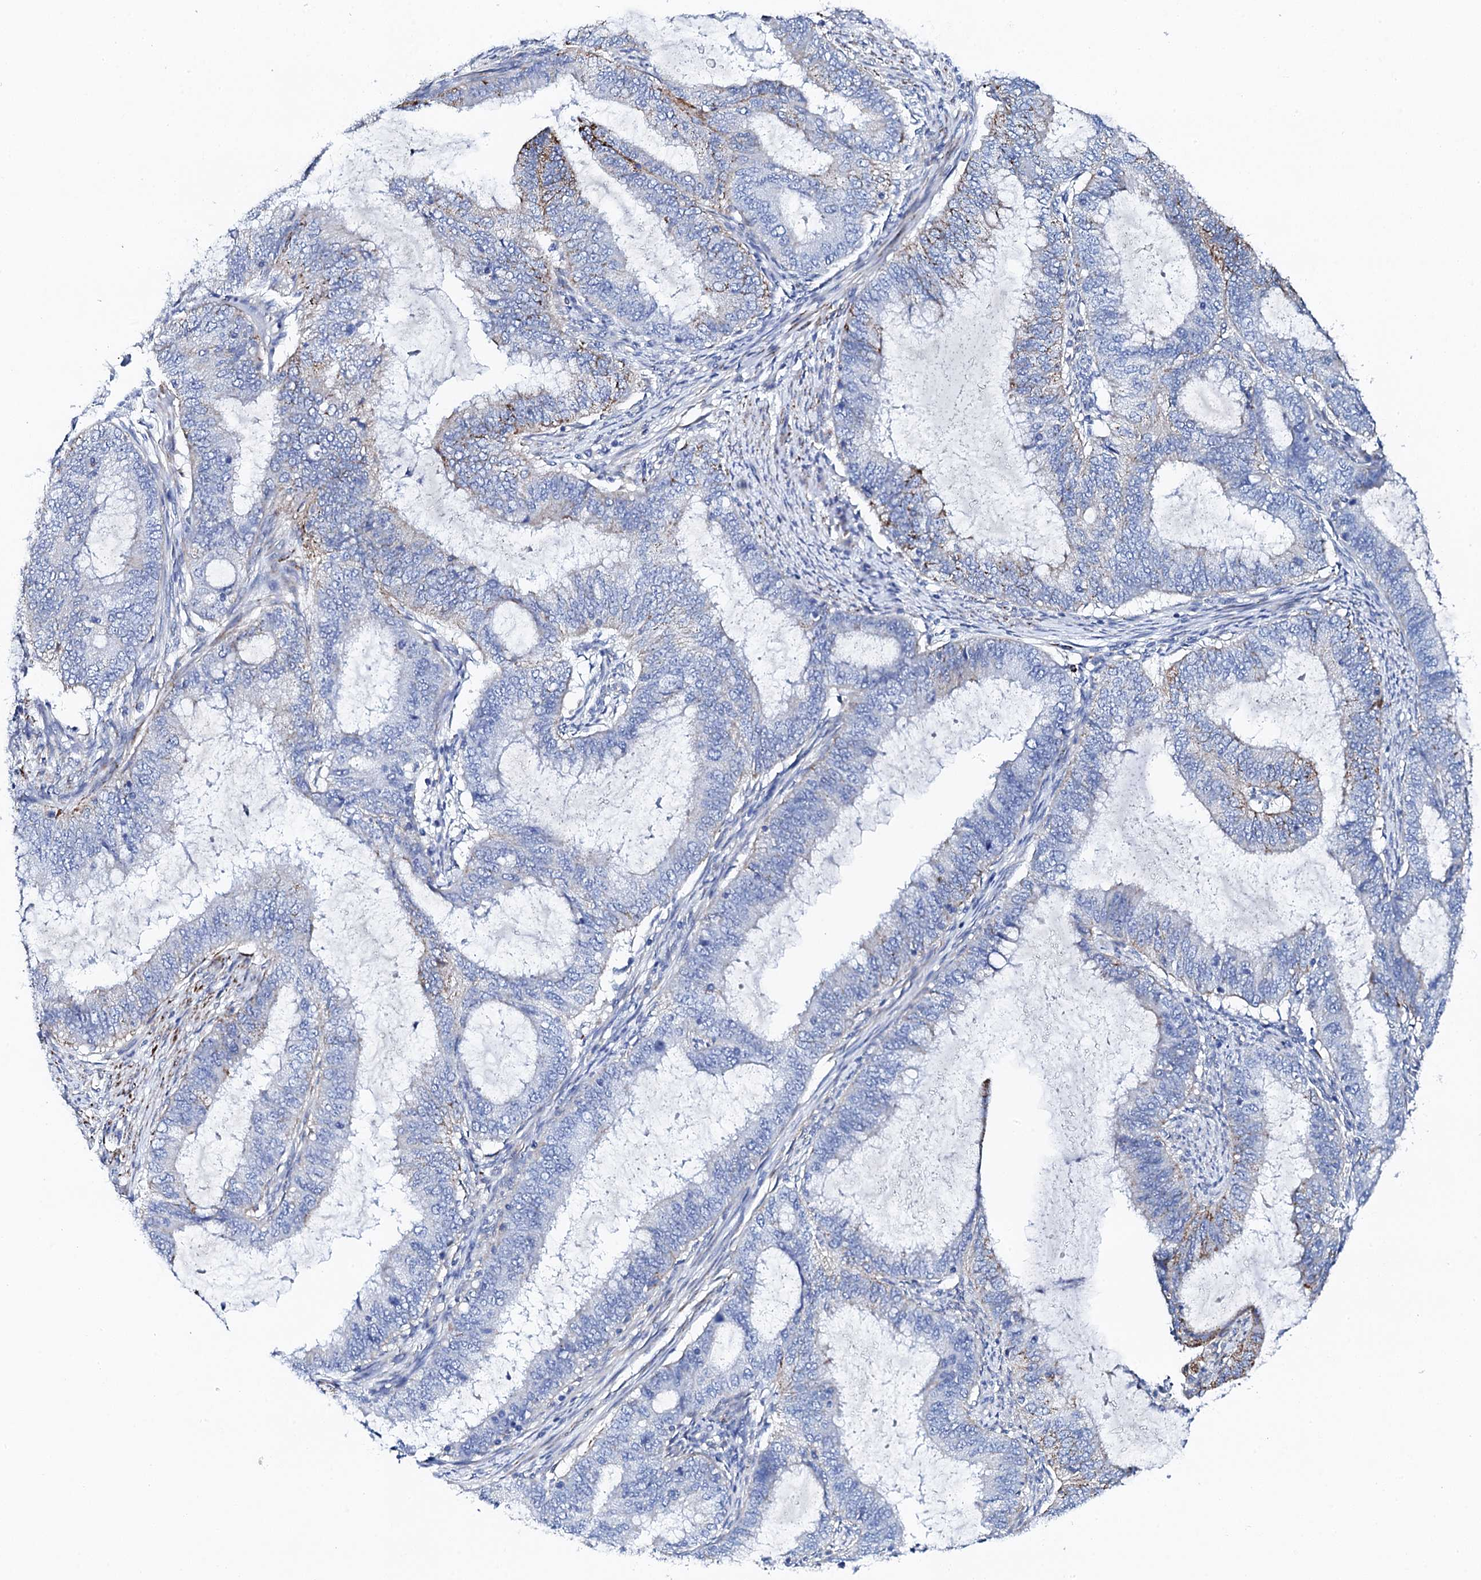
{"staining": {"intensity": "negative", "quantity": "none", "location": "none"}, "tissue": "endometrial cancer", "cell_type": "Tumor cells", "image_type": "cancer", "snomed": [{"axis": "morphology", "description": "Adenocarcinoma, NOS"}, {"axis": "topography", "description": "Endometrium"}], "caption": "Image shows no protein positivity in tumor cells of endometrial cancer (adenocarcinoma) tissue.", "gene": "KLHL32", "patient": {"sex": "female", "age": 51}}